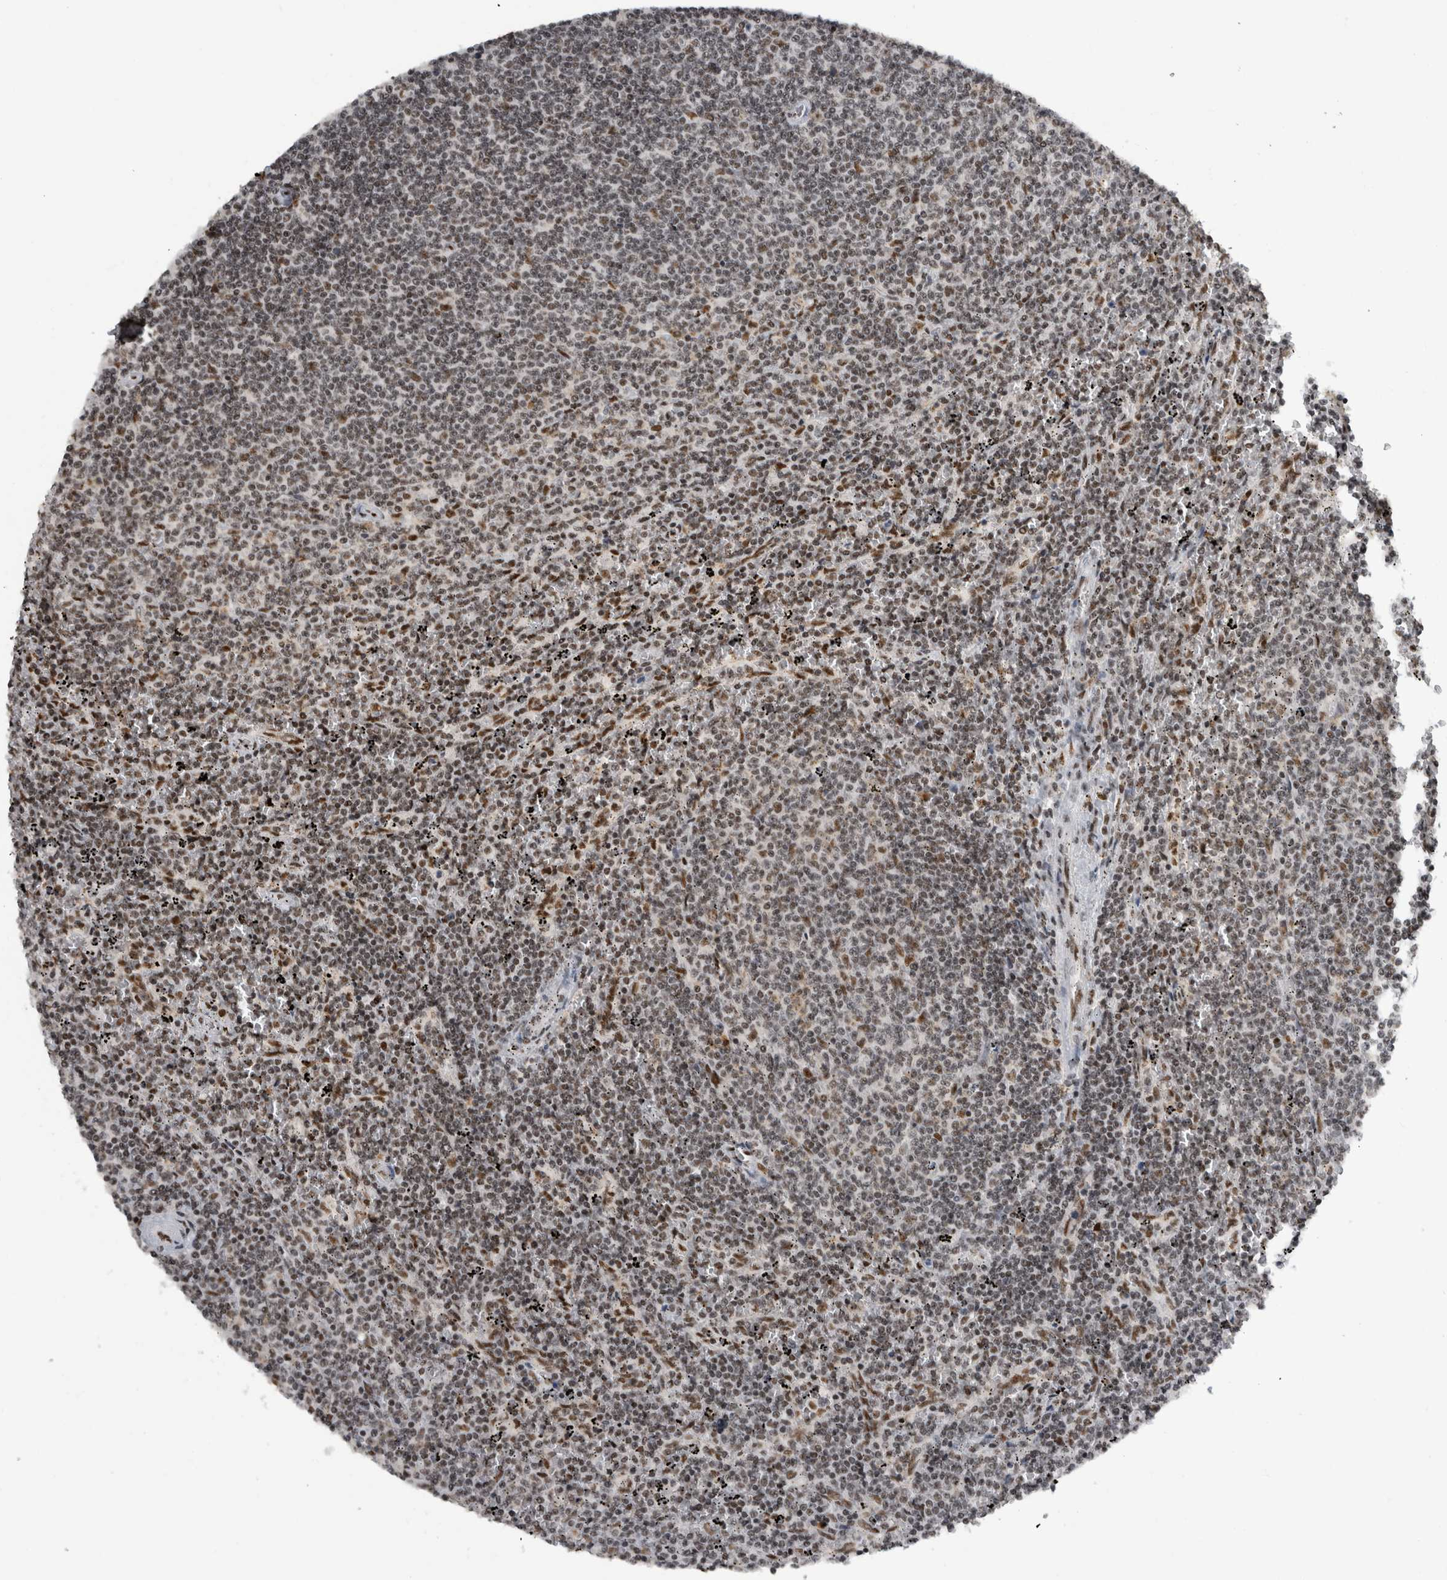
{"staining": {"intensity": "moderate", "quantity": "<25%", "location": "nuclear"}, "tissue": "lymphoma", "cell_type": "Tumor cells", "image_type": "cancer", "snomed": [{"axis": "morphology", "description": "Malignant lymphoma, non-Hodgkin's type, Low grade"}, {"axis": "topography", "description": "Spleen"}], "caption": "A brown stain shows moderate nuclear positivity of a protein in human malignant lymphoma, non-Hodgkin's type (low-grade) tumor cells.", "gene": "ZSCAN2", "patient": {"sex": "female", "age": 50}}